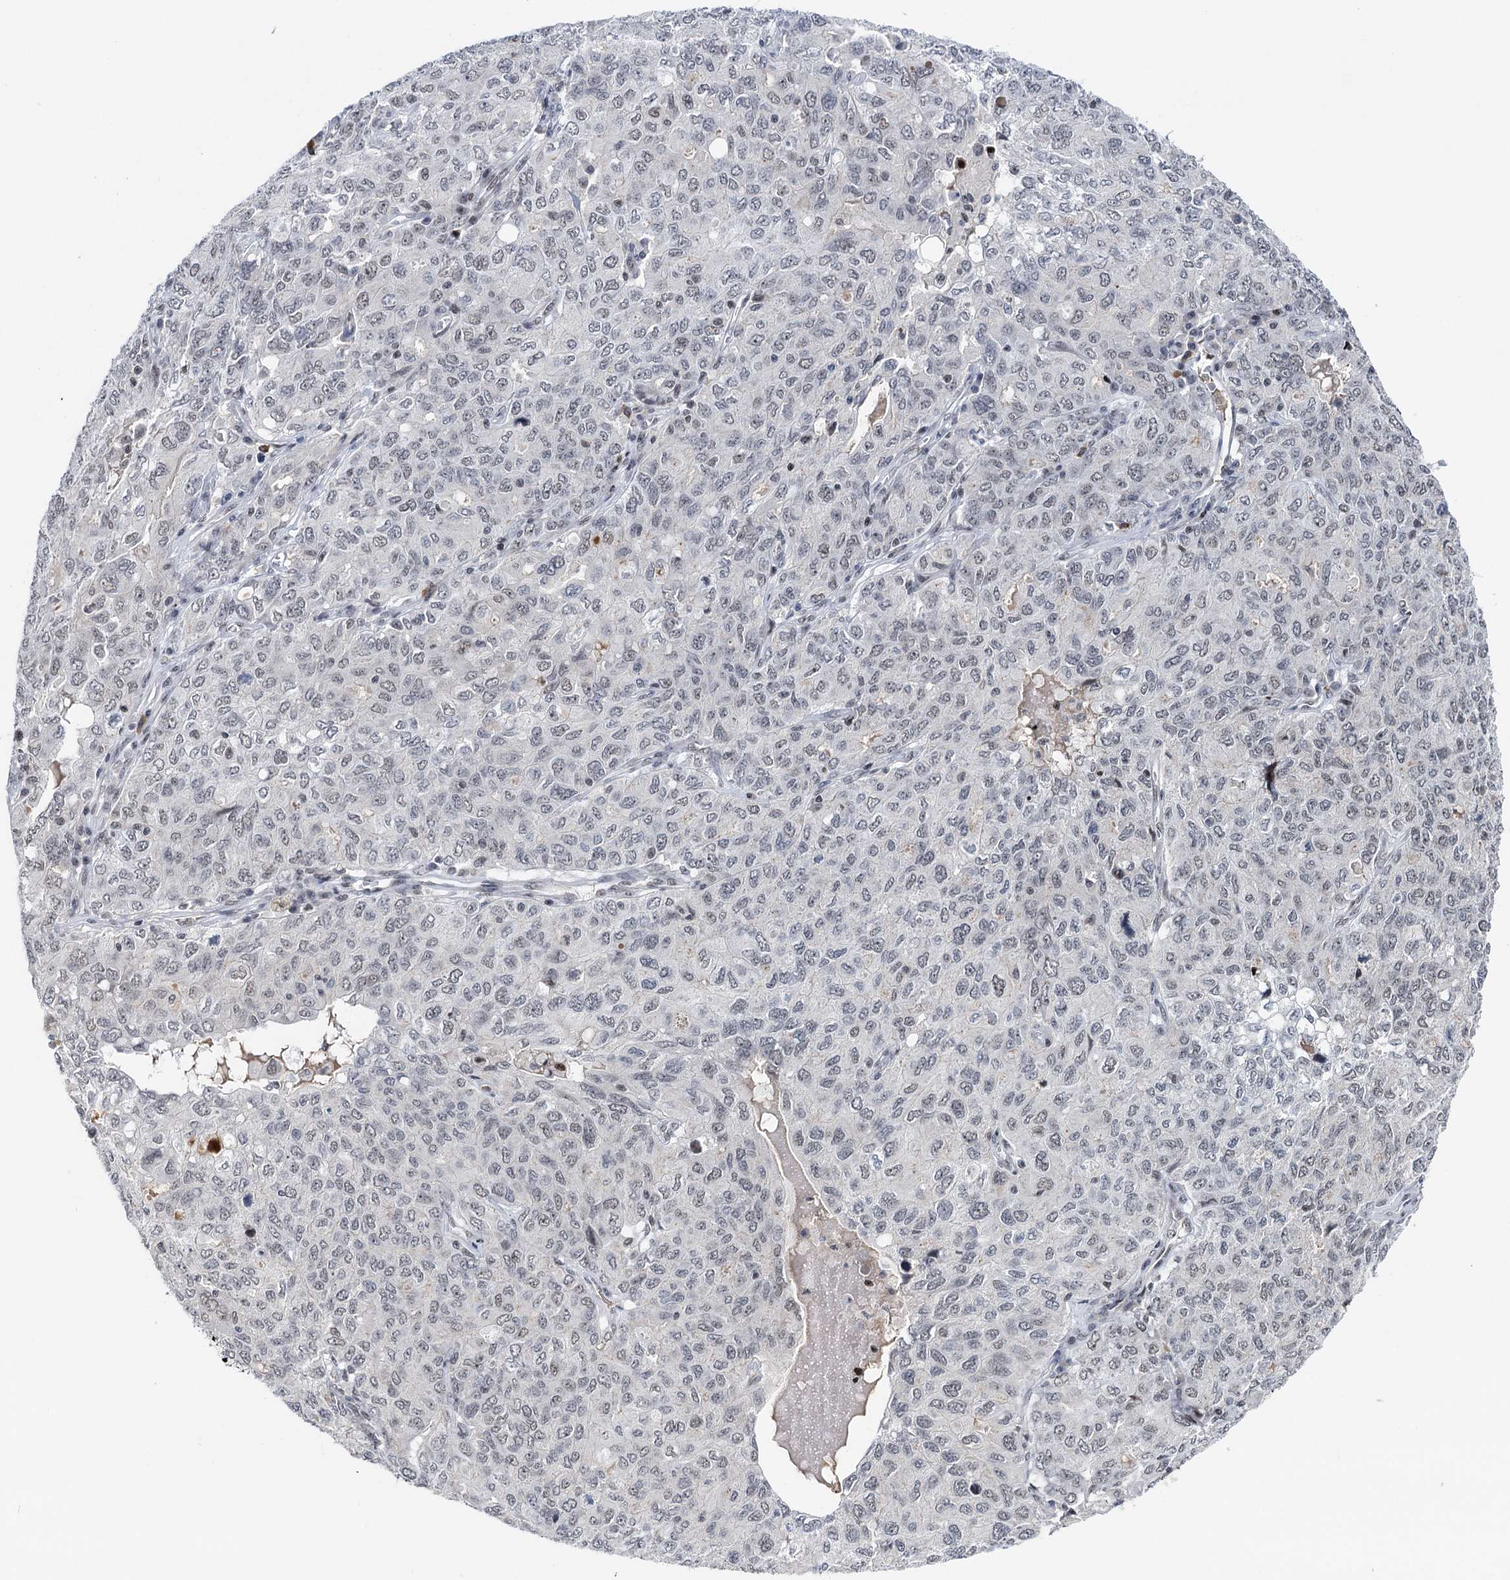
{"staining": {"intensity": "negative", "quantity": "none", "location": "none"}, "tissue": "ovarian cancer", "cell_type": "Tumor cells", "image_type": "cancer", "snomed": [{"axis": "morphology", "description": "Carcinoma, endometroid"}, {"axis": "topography", "description": "Ovary"}], "caption": "This is a micrograph of immunohistochemistry staining of endometroid carcinoma (ovarian), which shows no positivity in tumor cells.", "gene": "ZCCHC10", "patient": {"sex": "female", "age": 62}}